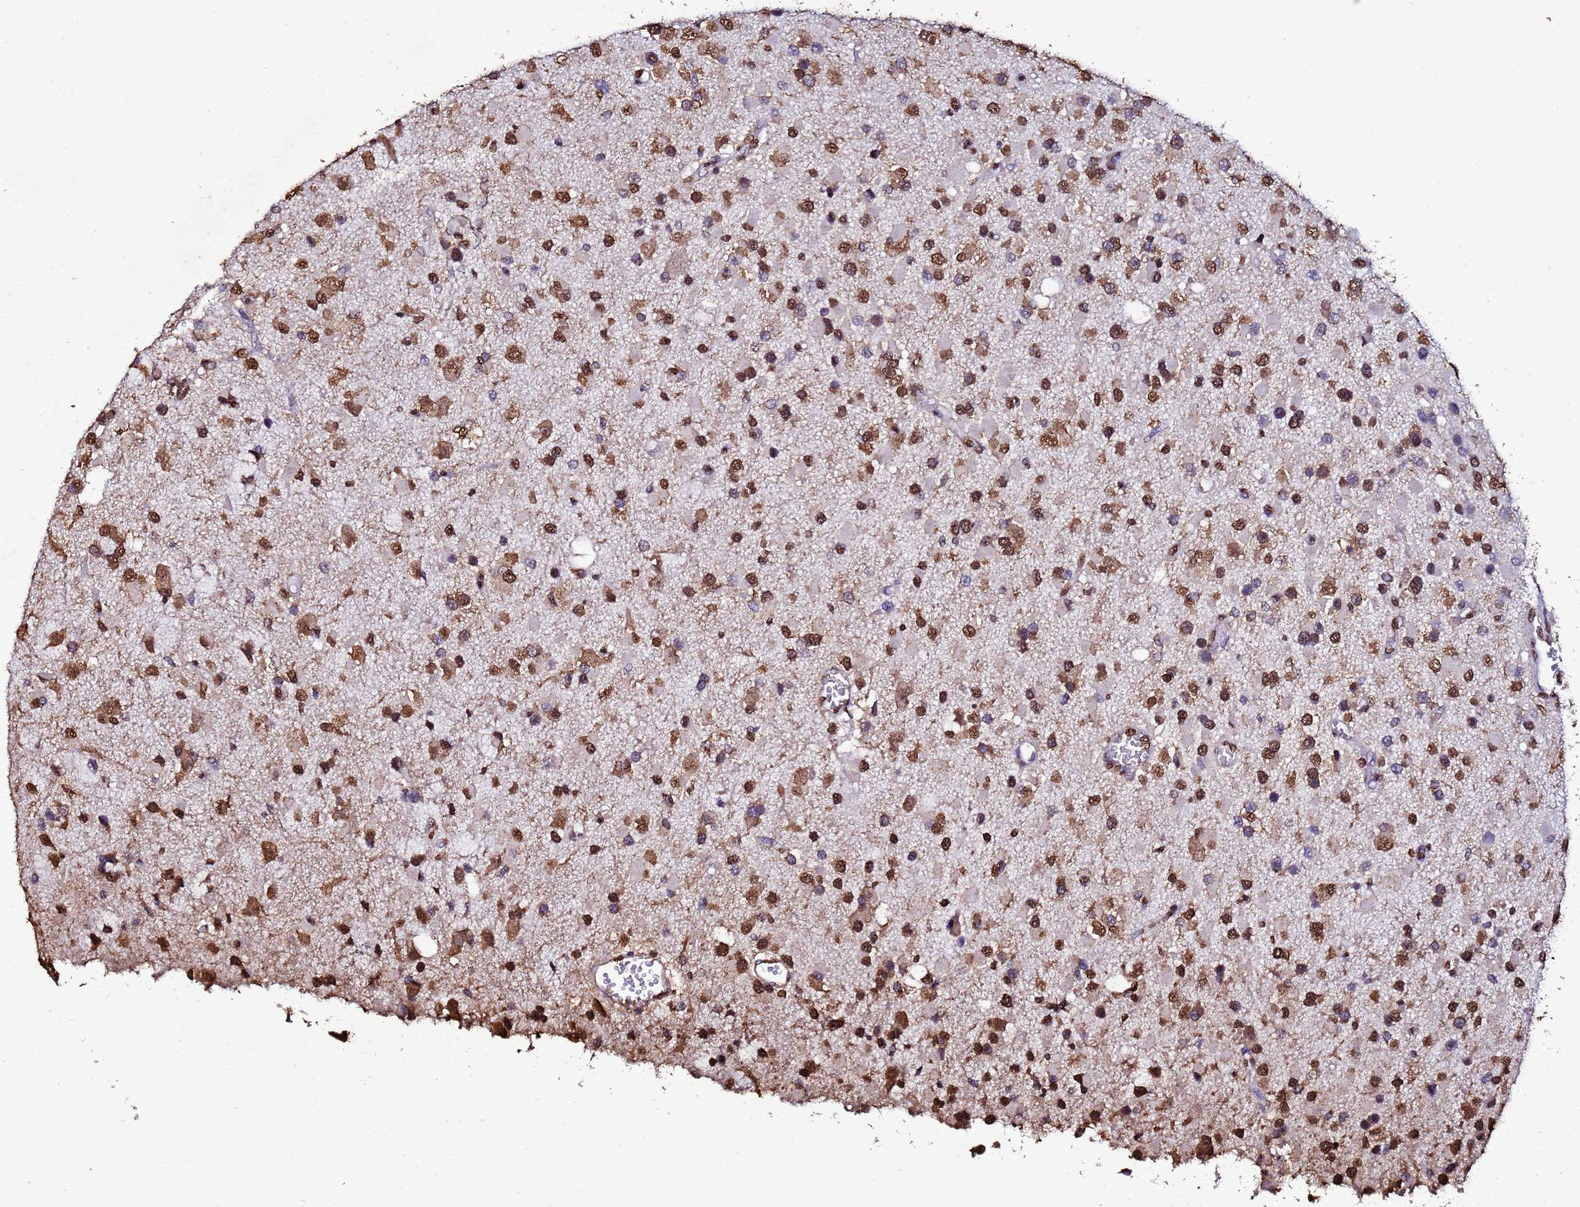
{"staining": {"intensity": "strong", "quantity": ">75%", "location": "cytoplasmic/membranous,nuclear"}, "tissue": "glioma", "cell_type": "Tumor cells", "image_type": "cancer", "snomed": [{"axis": "morphology", "description": "Glioma, malignant, High grade"}, {"axis": "topography", "description": "Brain"}], "caption": "Protein staining of malignant high-grade glioma tissue shows strong cytoplasmic/membranous and nuclear expression in about >75% of tumor cells.", "gene": "TRIP6", "patient": {"sex": "male", "age": 53}}